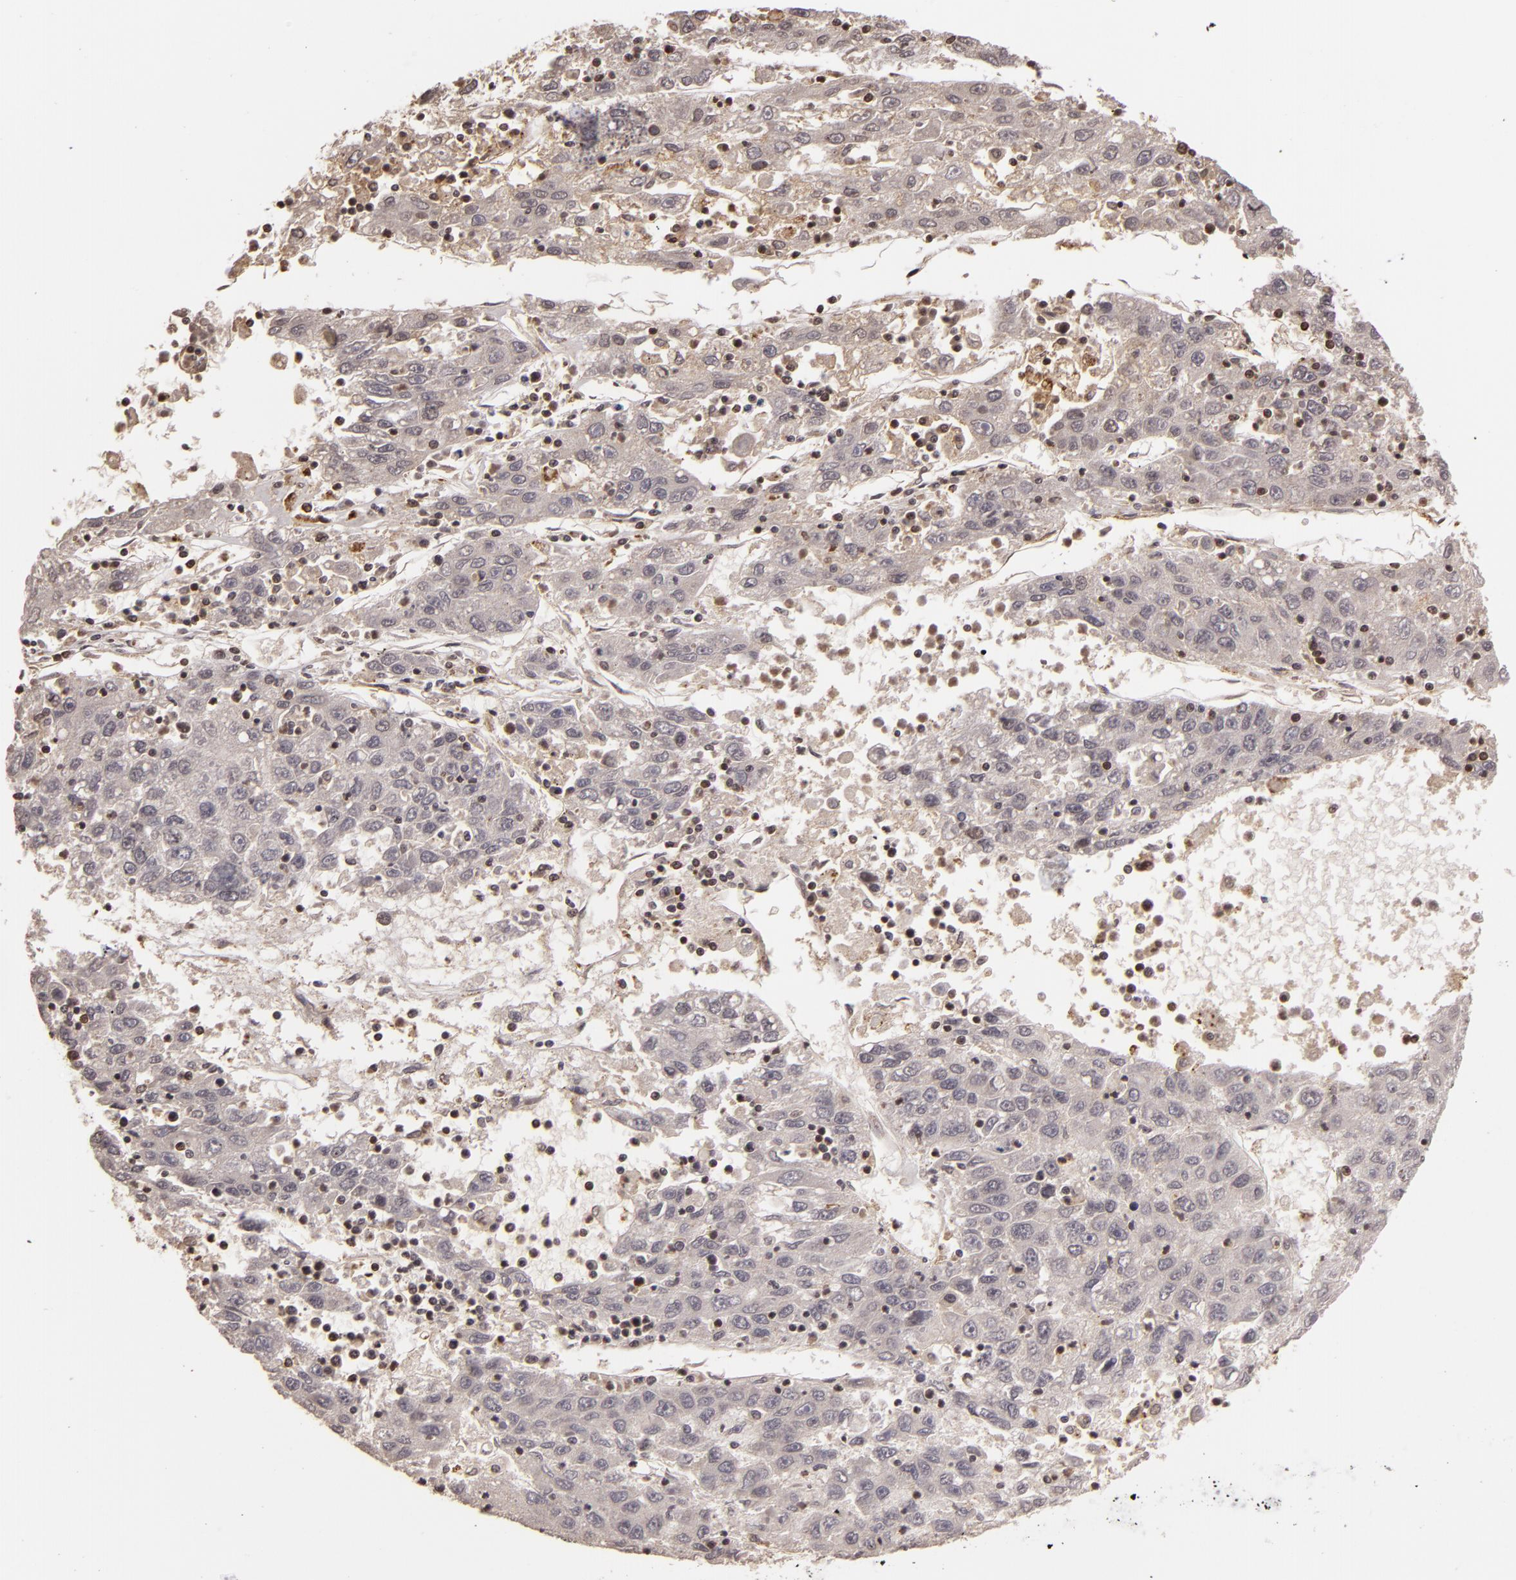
{"staining": {"intensity": "weak", "quantity": "<25%", "location": "cytoplasmic/membranous"}, "tissue": "liver cancer", "cell_type": "Tumor cells", "image_type": "cancer", "snomed": [{"axis": "morphology", "description": "Carcinoma, Hepatocellular, NOS"}, {"axis": "topography", "description": "Liver"}], "caption": "DAB (3,3'-diaminobenzidine) immunohistochemical staining of liver cancer reveals no significant expression in tumor cells. The staining was performed using DAB to visualize the protein expression in brown, while the nuclei were stained in blue with hematoxylin (Magnification: 20x).", "gene": "ZBTB33", "patient": {"sex": "male", "age": 49}}